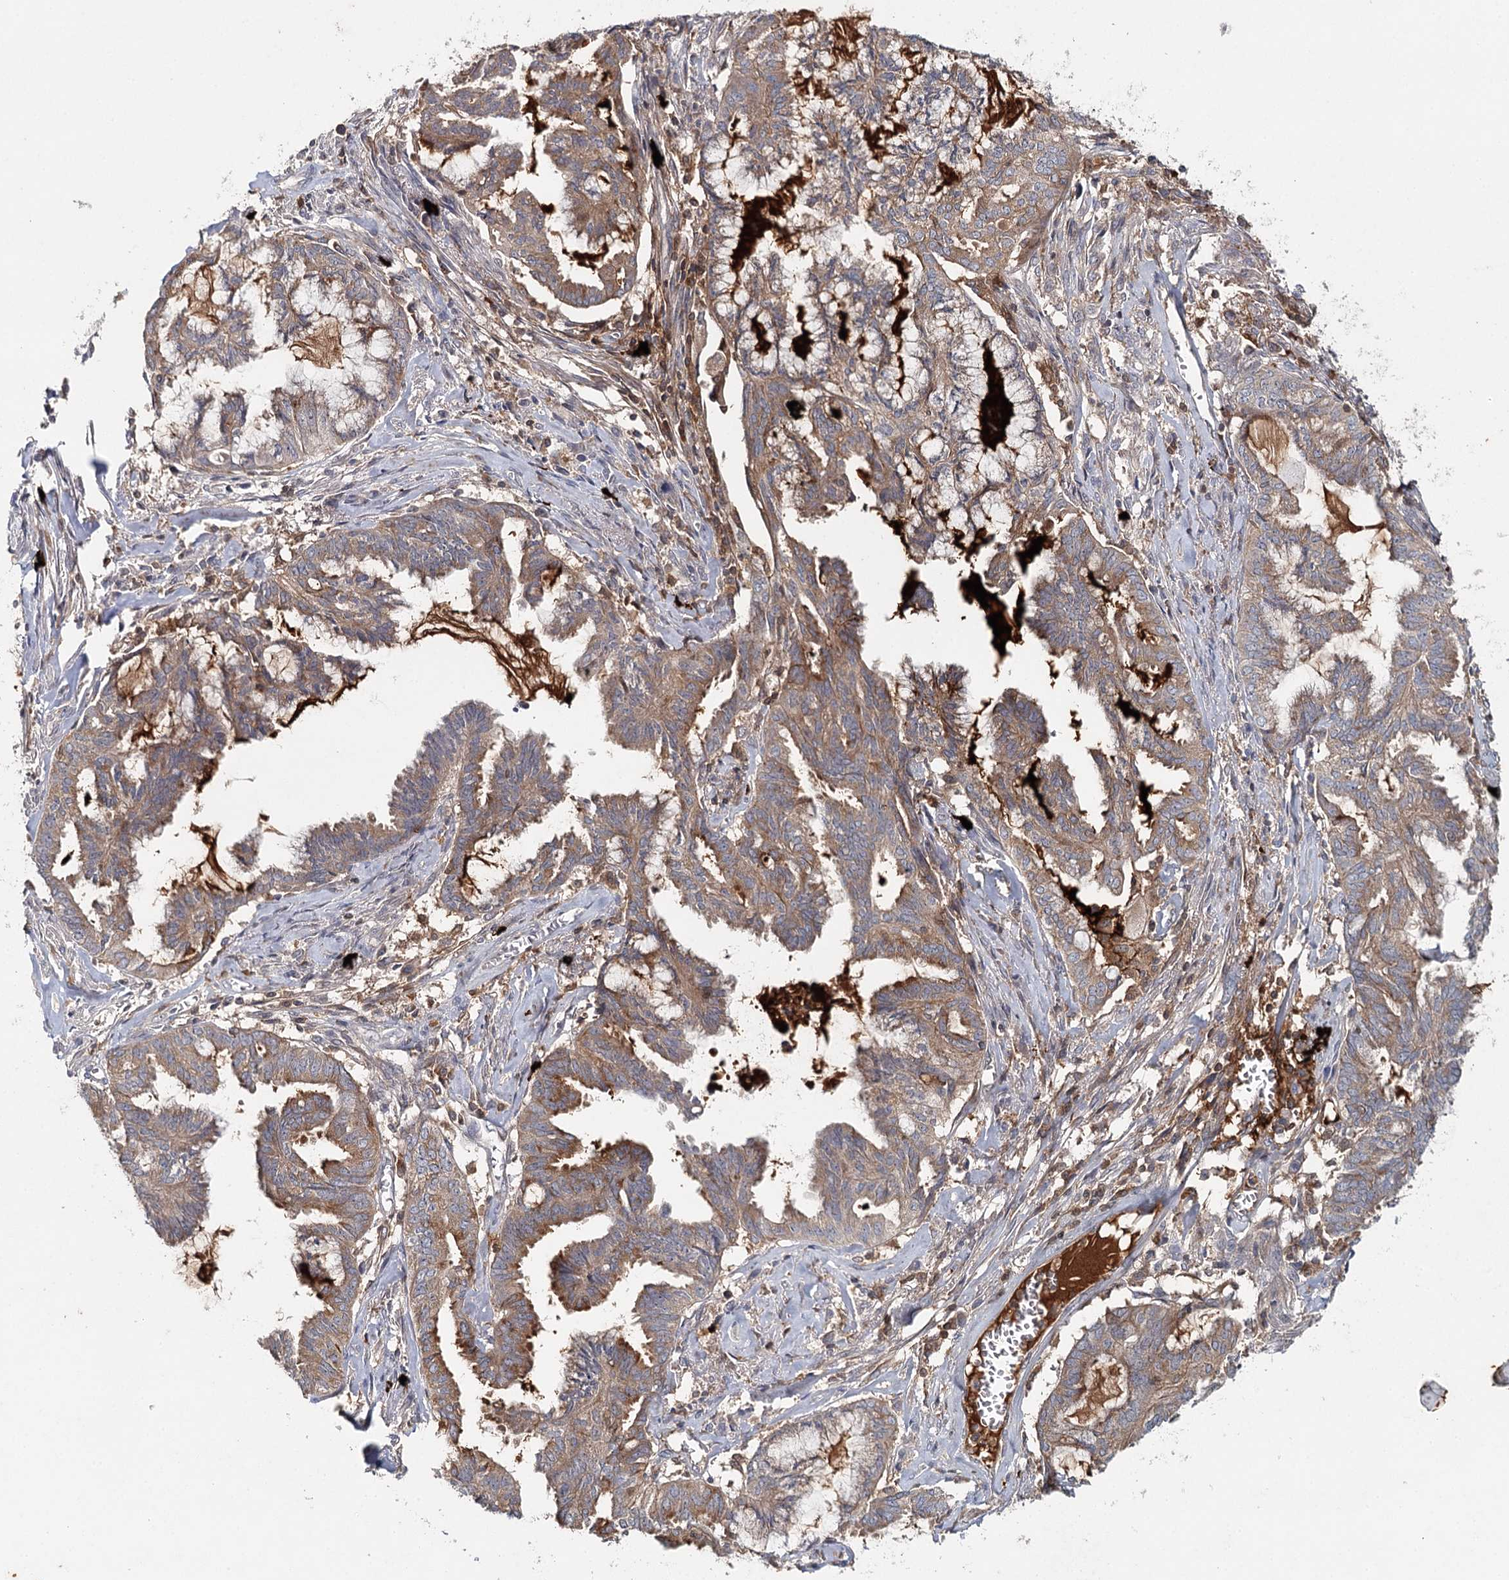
{"staining": {"intensity": "moderate", "quantity": ">75%", "location": "cytoplasmic/membranous"}, "tissue": "endometrial cancer", "cell_type": "Tumor cells", "image_type": "cancer", "snomed": [{"axis": "morphology", "description": "Adenocarcinoma, NOS"}, {"axis": "topography", "description": "Endometrium"}], "caption": "A brown stain labels moderate cytoplasmic/membranous positivity of a protein in endometrial cancer (adenocarcinoma) tumor cells. Ihc stains the protein of interest in brown and the nuclei are stained blue.", "gene": "SLC41A2", "patient": {"sex": "female", "age": 86}}